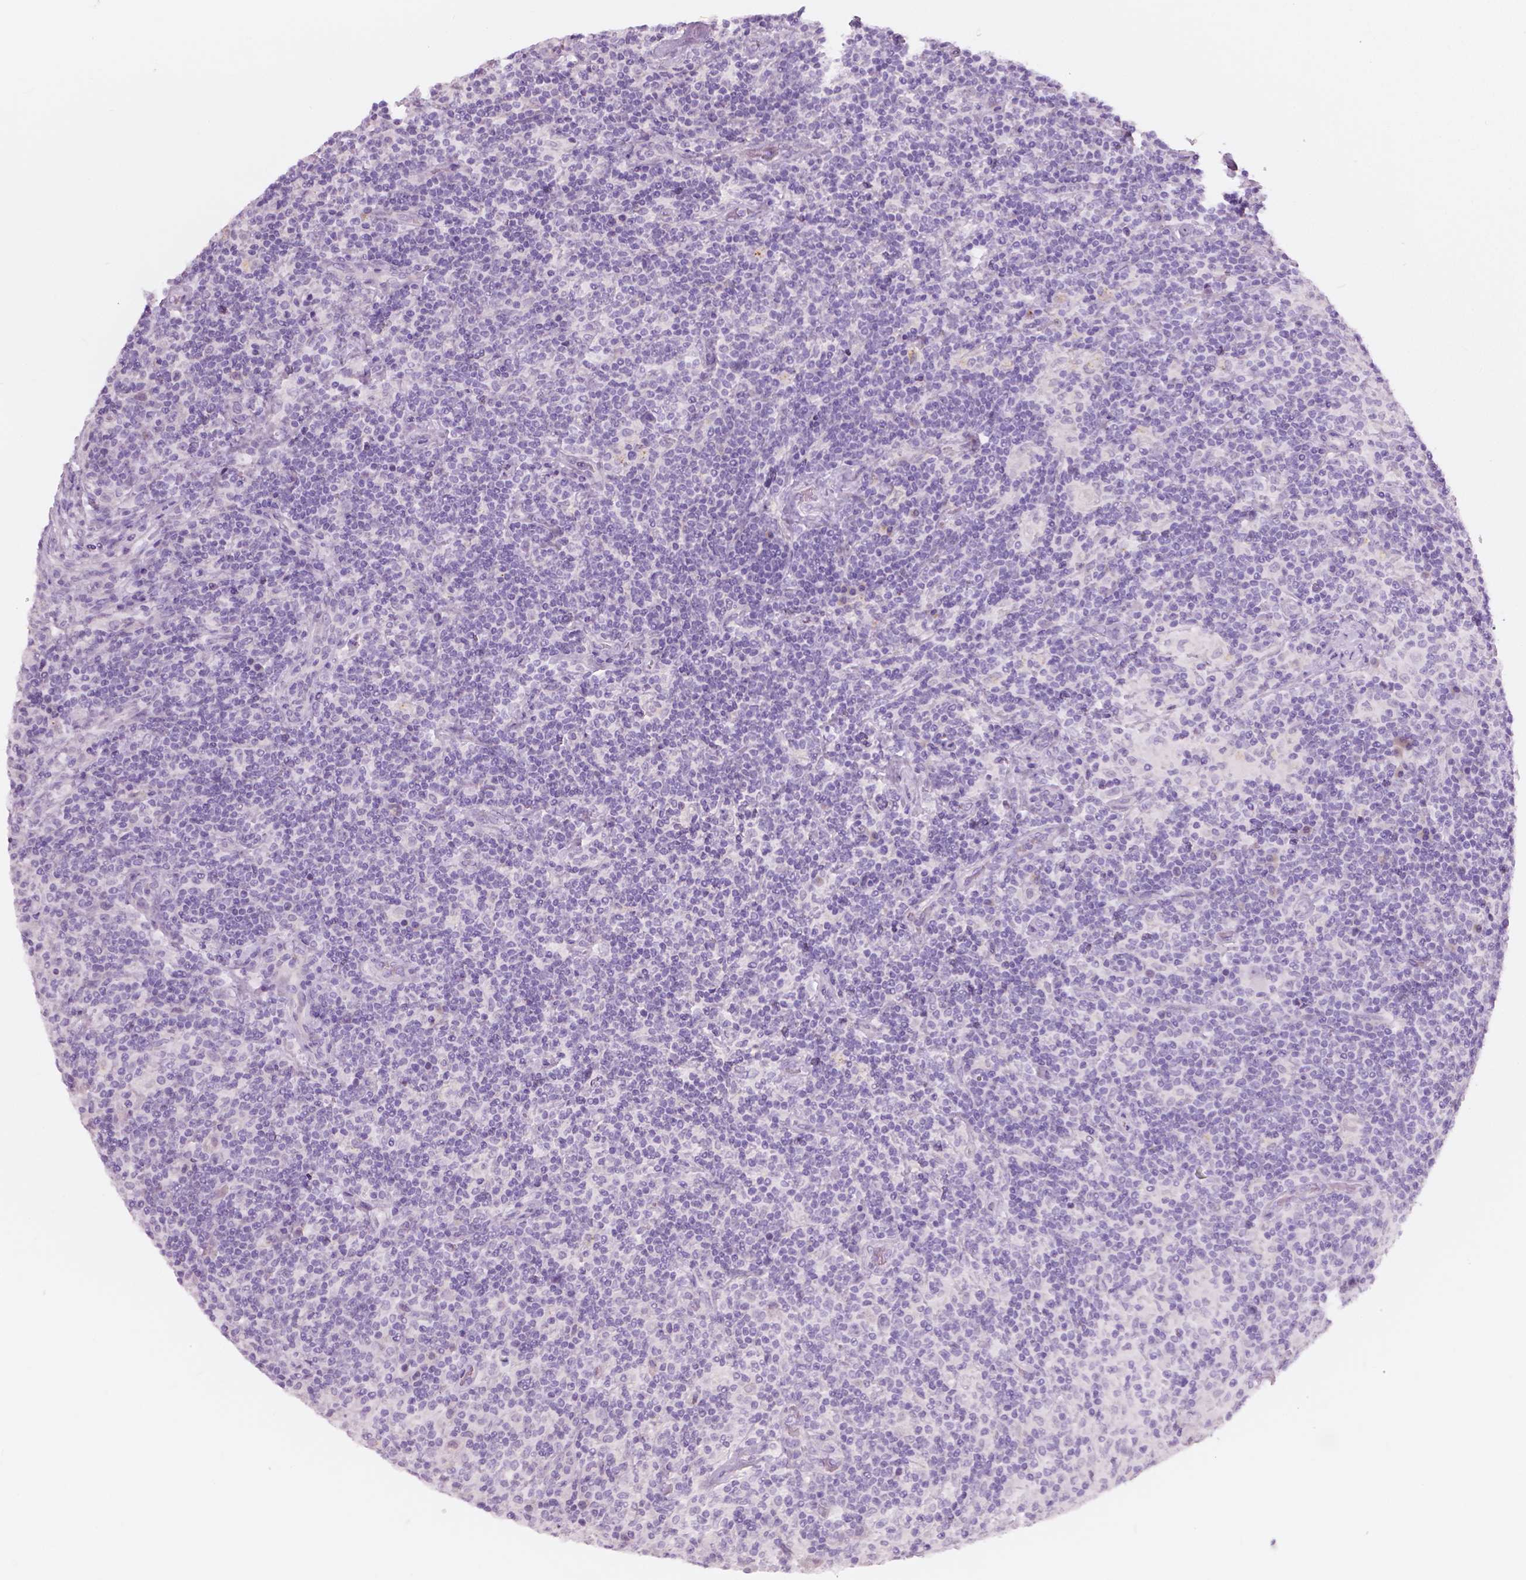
{"staining": {"intensity": "negative", "quantity": "none", "location": "none"}, "tissue": "lymphoma", "cell_type": "Tumor cells", "image_type": "cancer", "snomed": [{"axis": "morphology", "description": "Hodgkin's disease, NOS"}, {"axis": "topography", "description": "Lymph node"}], "caption": "Tumor cells are negative for brown protein staining in lymphoma. Nuclei are stained in blue.", "gene": "A4GNT", "patient": {"sex": "male", "age": 70}}